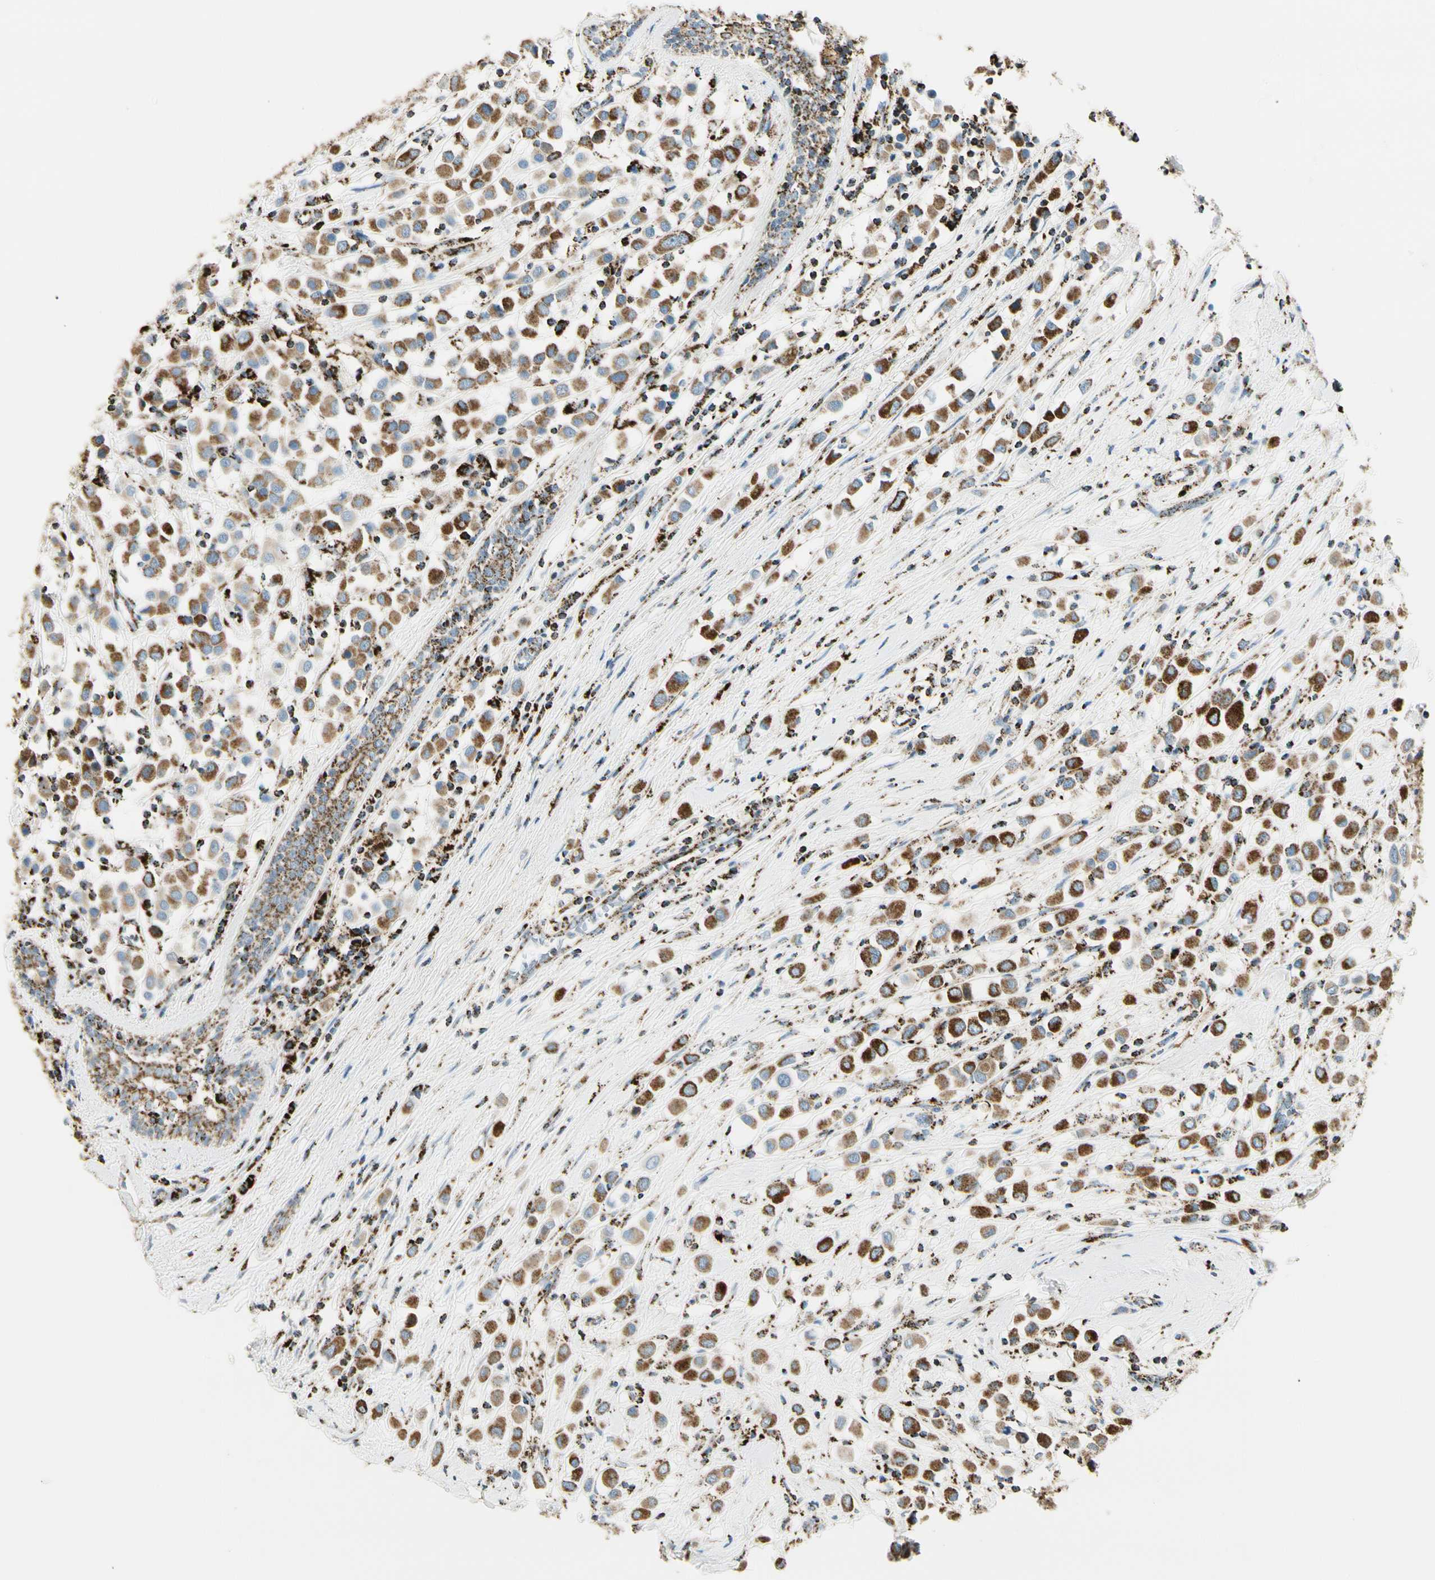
{"staining": {"intensity": "strong", "quantity": ">75%", "location": "cytoplasmic/membranous"}, "tissue": "breast cancer", "cell_type": "Tumor cells", "image_type": "cancer", "snomed": [{"axis": "morphology", "description": "Duct carcinoma"}, {"axis": "topography", "description": "Breast"}], "caption": "This histopathology image exhibits immunohistochemistry staining of human breast cancer (invasive ductal carcinoma), with high strong cytoplasmic/membranous expression in approximately >75% of tumor cells.", "gene": "ME2", "patient": {"sex": "female", "age": 61}}